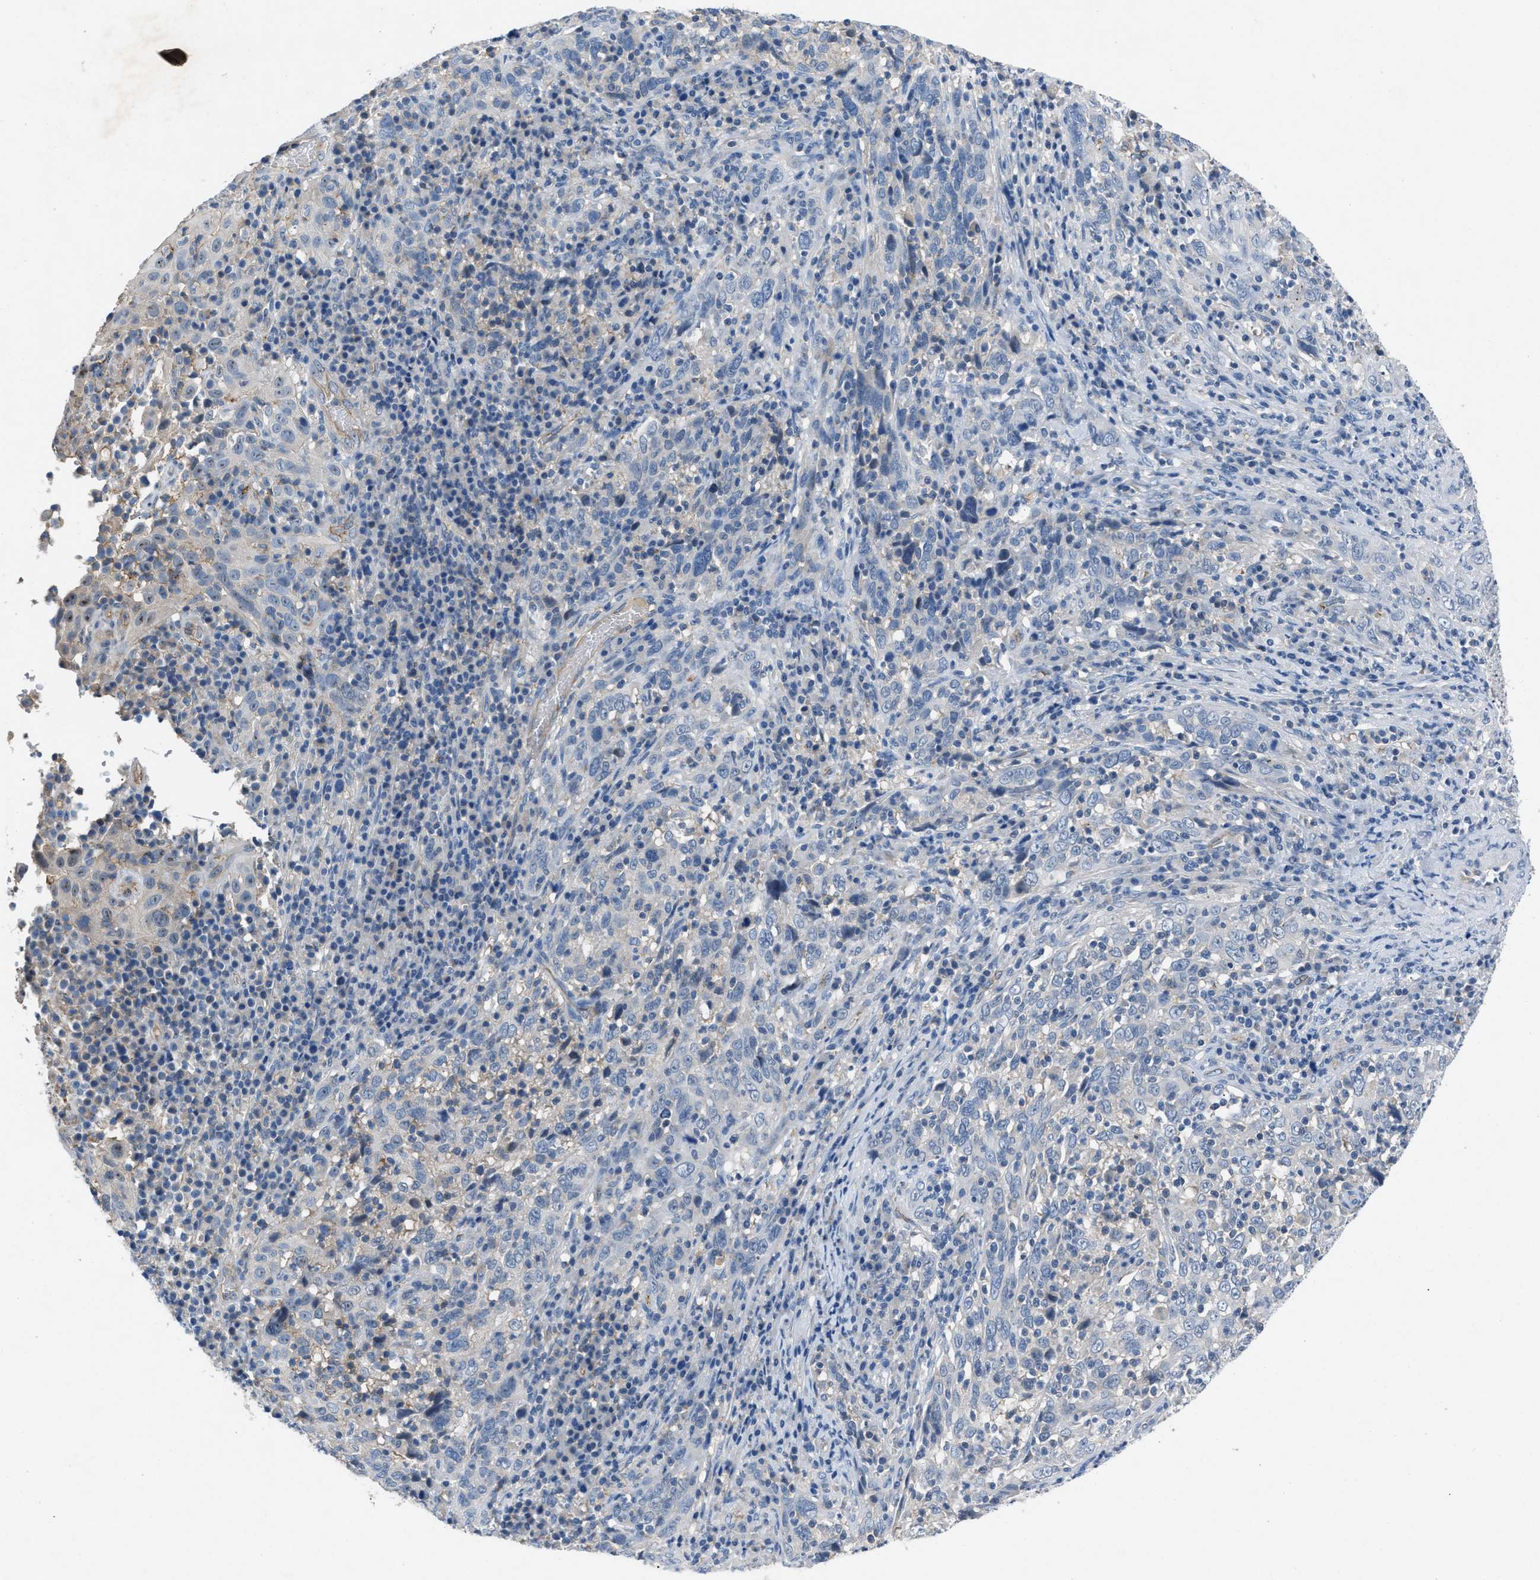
{"staining": {"intensity": "negative", "quantity": "none", "location": "none"}, "tissue": "cervical cancer", "cell_type": "Tumor cells", "image_type": "cancer", "snomed": [{"axis": "morphology", "description": "Squamous cell carcinoma, NOS"}, {"axis": "topography", "description": "Cervix"}], "caption": "A micrograph of human cervical squamous cell carcinoma is negative for staining in tumor cells.", "gene": "DNAAF5", "patient": {"sex": "female", "age": 46}}